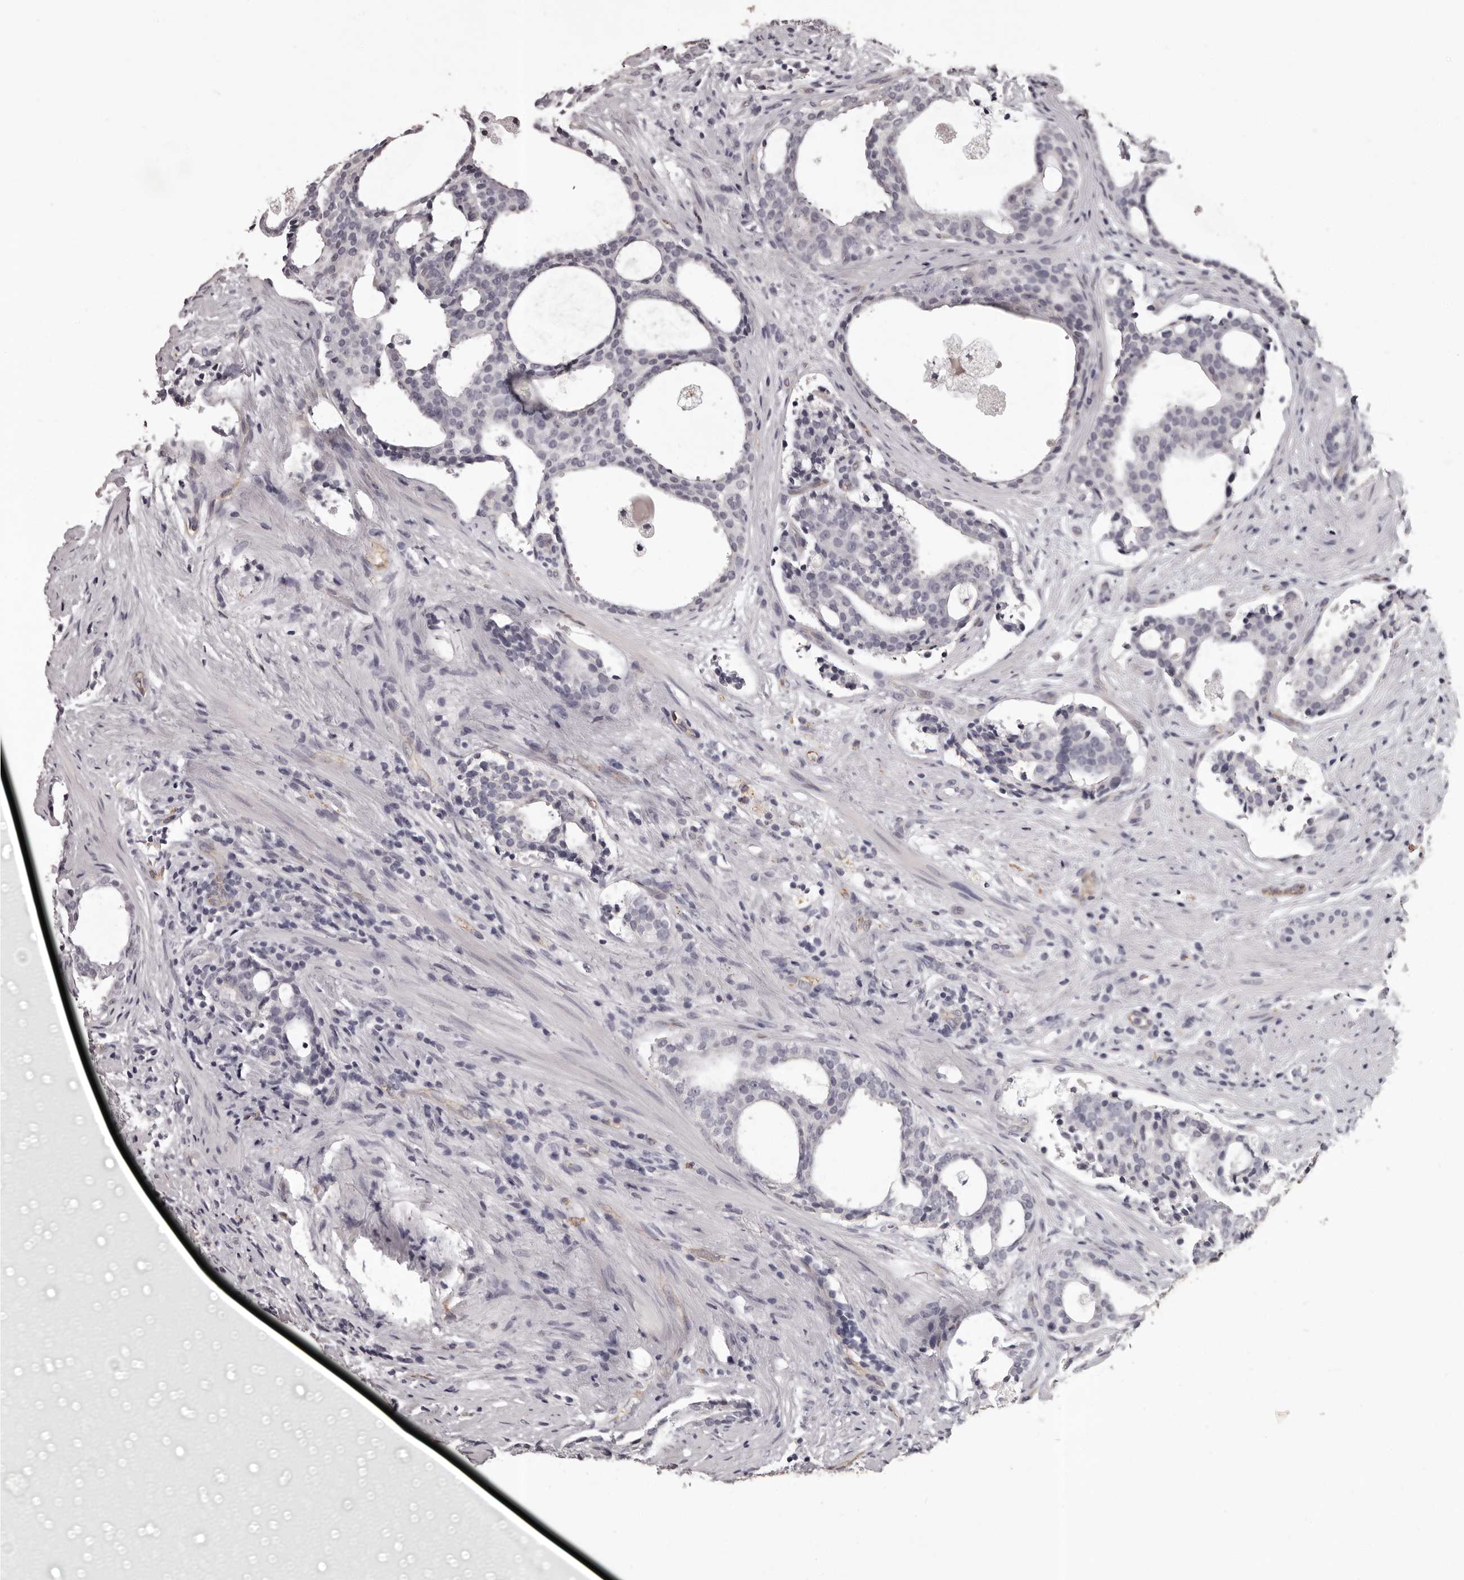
{"staining": {"intensity": "negative", "quantity": "none", "location": "none"}, "tissue": "prostate cancer", "cell_type": "Tumor cells", "image_type": "cancer", "snomed": [{"axis": "morphology", "description": "Adenocarcinoma, High grade"}, {"axis": "topography", "description": "Prostate"}], "caption": "An image of prostate cancer stained for a protein exhibits no brown staining in tumor cells.", "gene": "GPR78", "patient": {"sex": "male", "age": 56}}